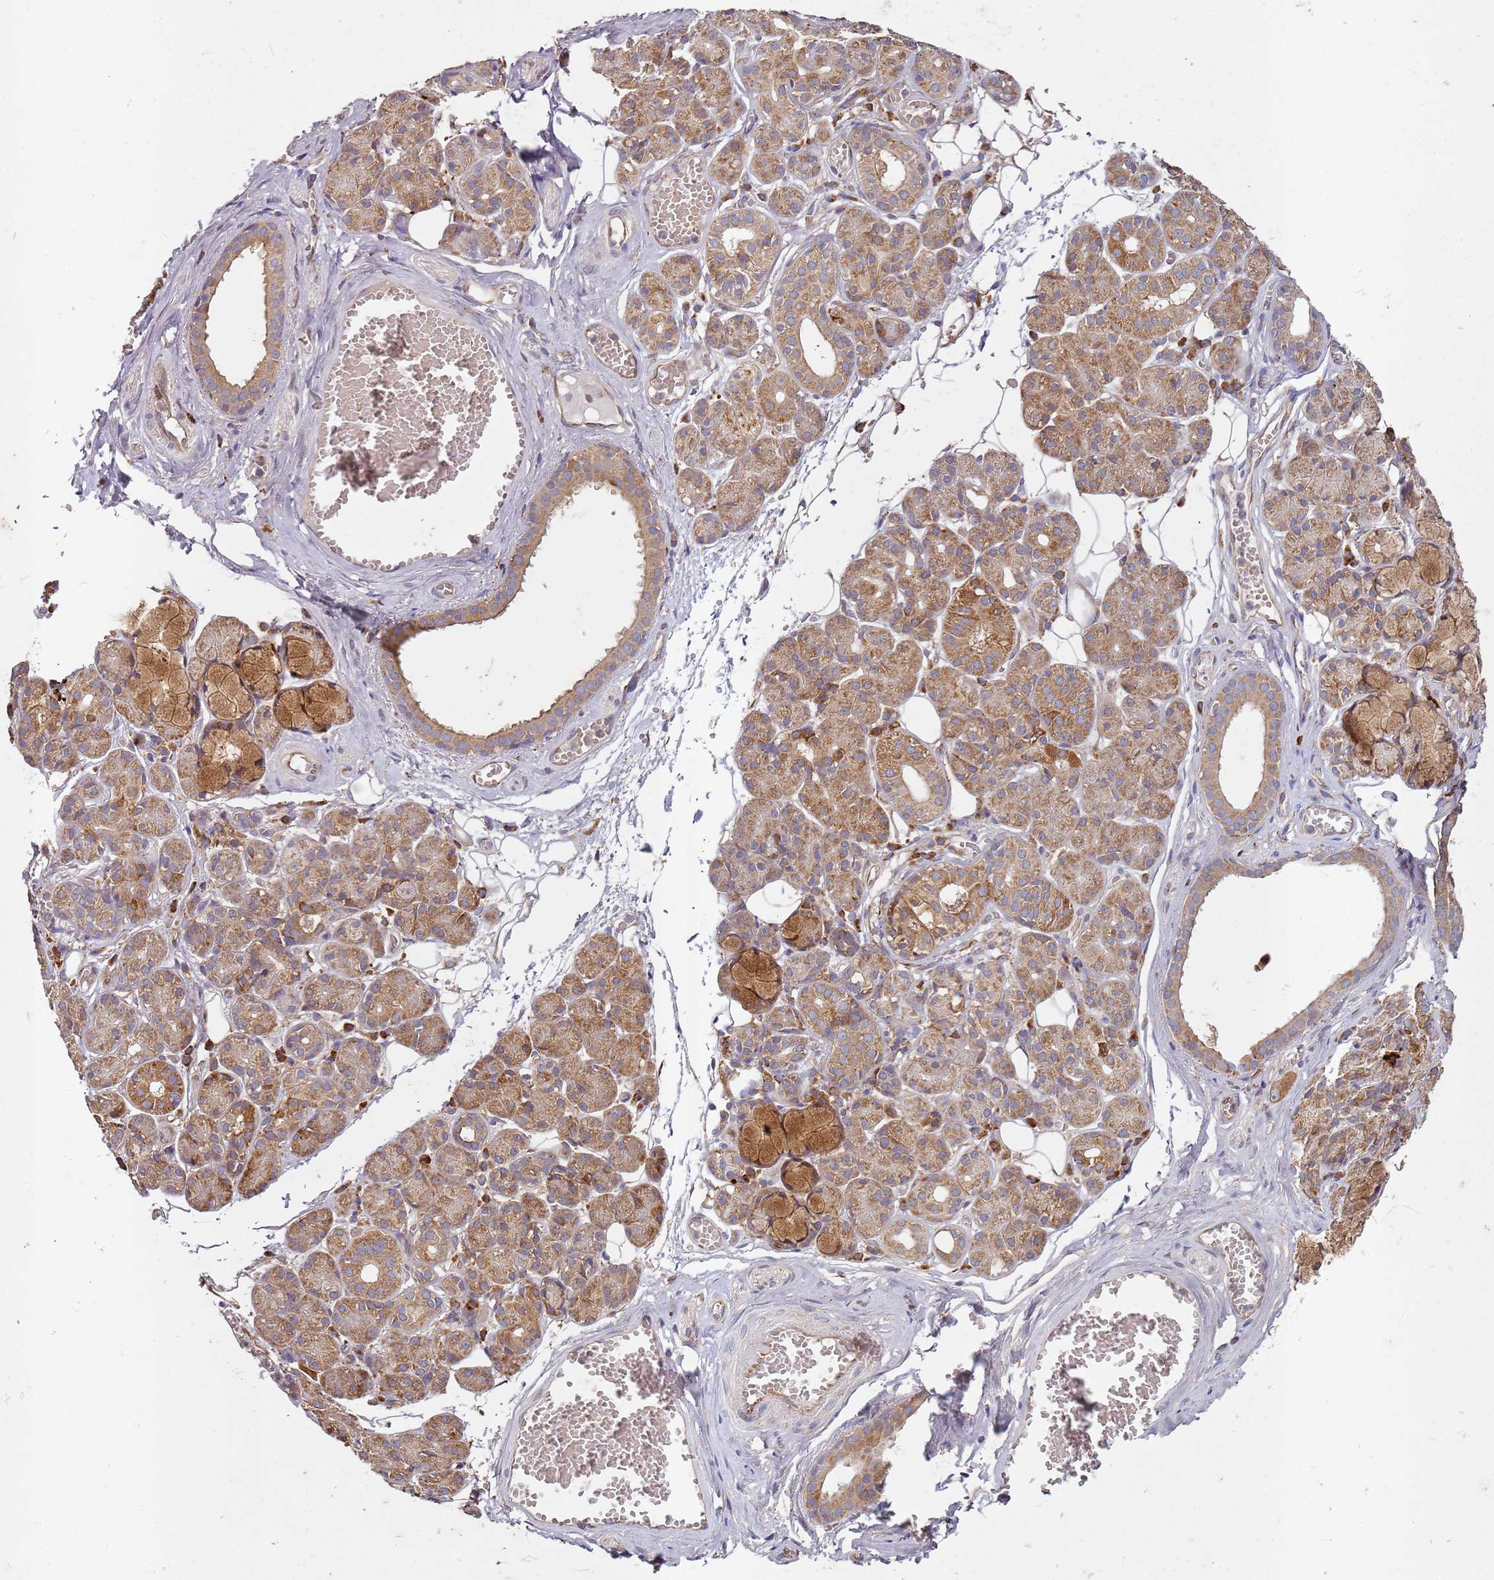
{"staining": {"intensity": "moderate", "quantity": ">75%", "location": "cytoplasmic/membranous"}, "tissue": "salivary gland", "cell_type": "Glandular cells", "image_type": "normal", "snomed": [{"axis": "morphology", "description": "Normal tissue, NOS"}, {"axis": "topography", "description": "Salivary gland"}], "caption": "This image exhibits IHC staining of benign human salivary gland, with medium moderate cytoplasmic/membranous staining in about >75% of glandular cells.", "gene": "ARFRP1", "patient": {"sex": "male", "age": 63}}